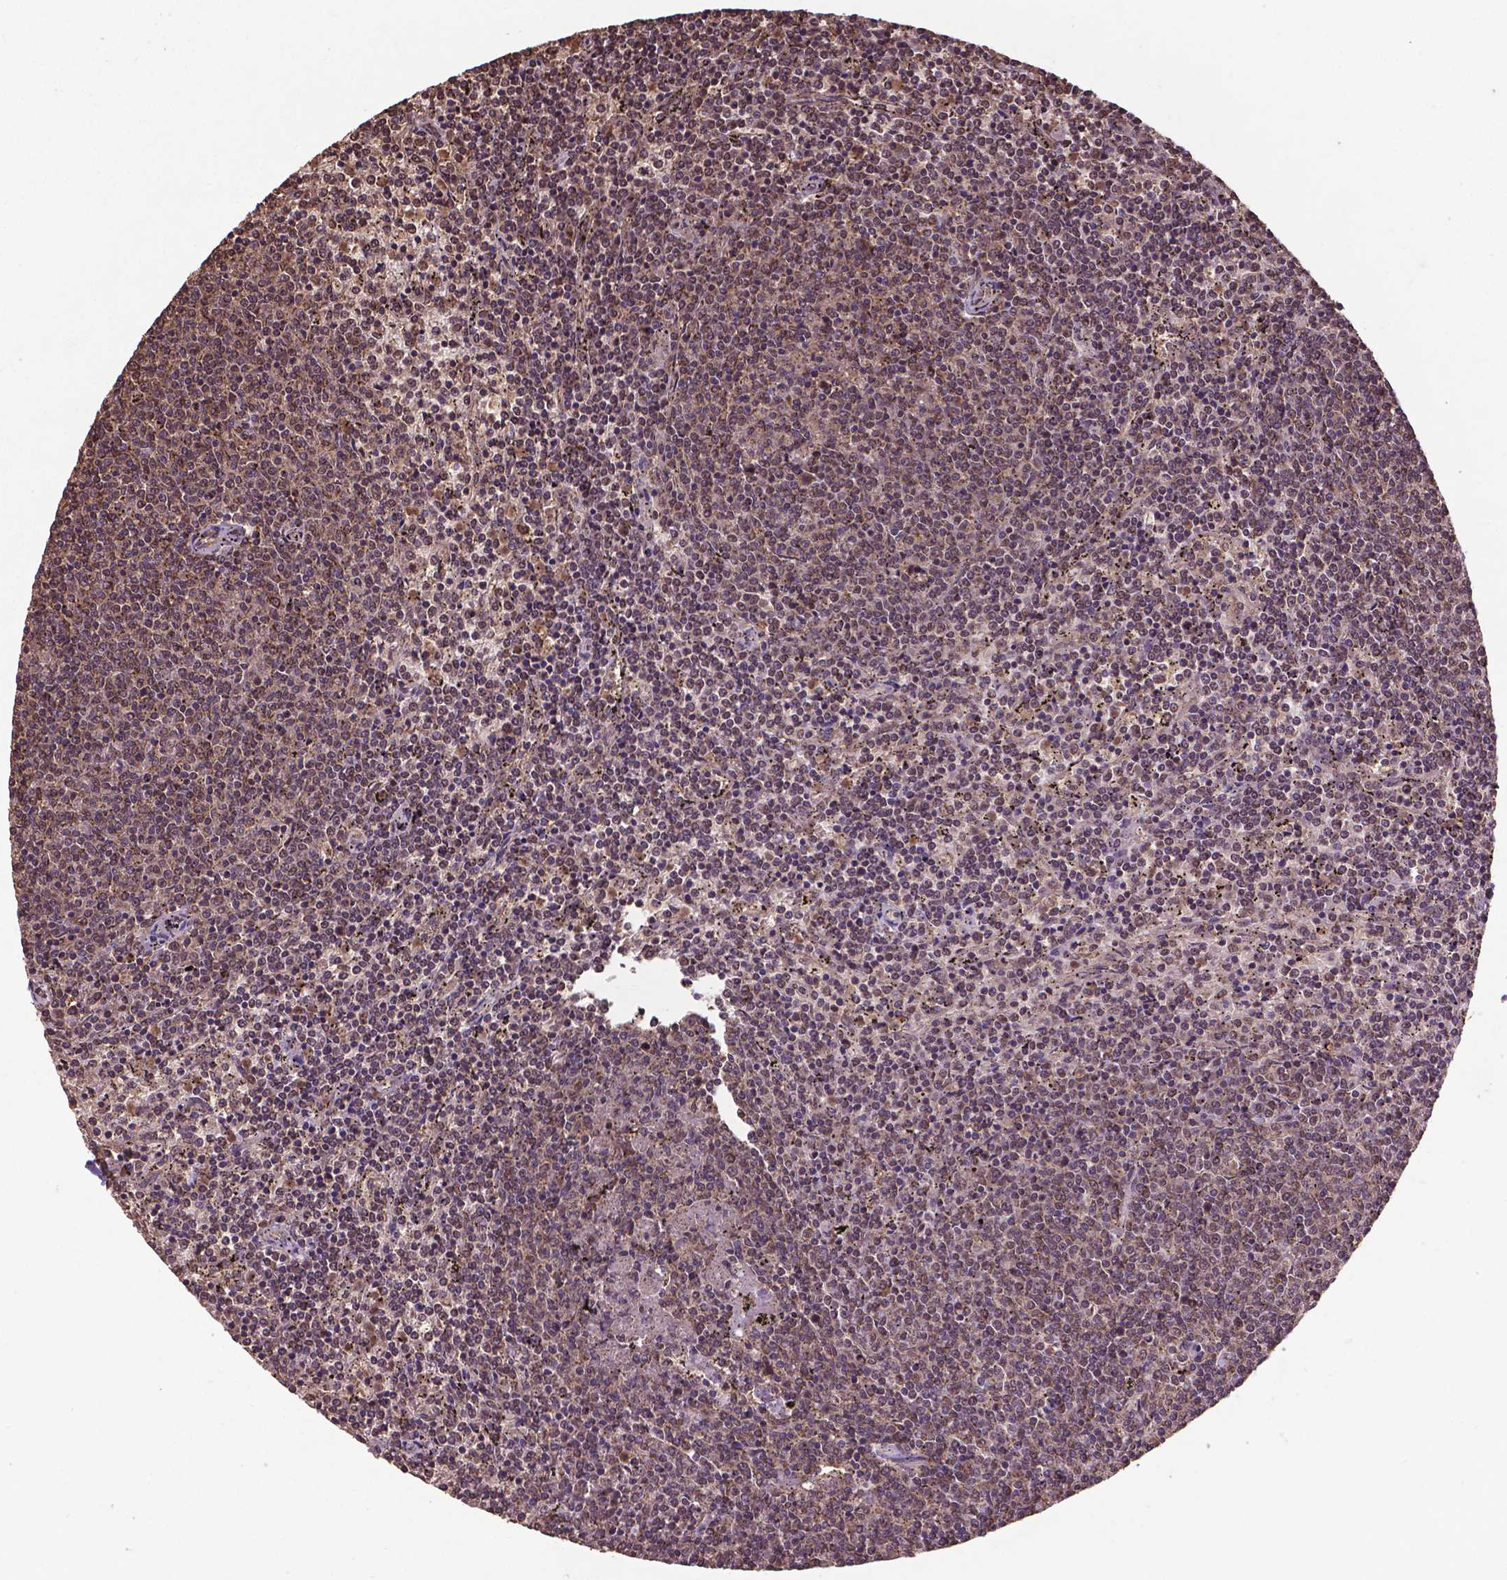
{"staining": {"intensity": "moderate", "quantity": ">75%", "location": "cytoplasmic/membranous,nuclear"}, "tissue": "lymphoma", "cell_type": "Tumor cells", "image_type": "cancer", "snomed": [{"axis": "morphology", "description": "Malignant lymphoma, non-Hodgkin's type, Low grade"}, {"axis": "topography", "description": "Spleen"}], "caption": "Immunohistochemical staining of lymphoma reveals medium levels of moderate cytoplasmic/membranous and nuclear protein staining in about >75% of tumor cells.", "gene": "DCAF1", "patient": {"sex": "female", "age": 50}}